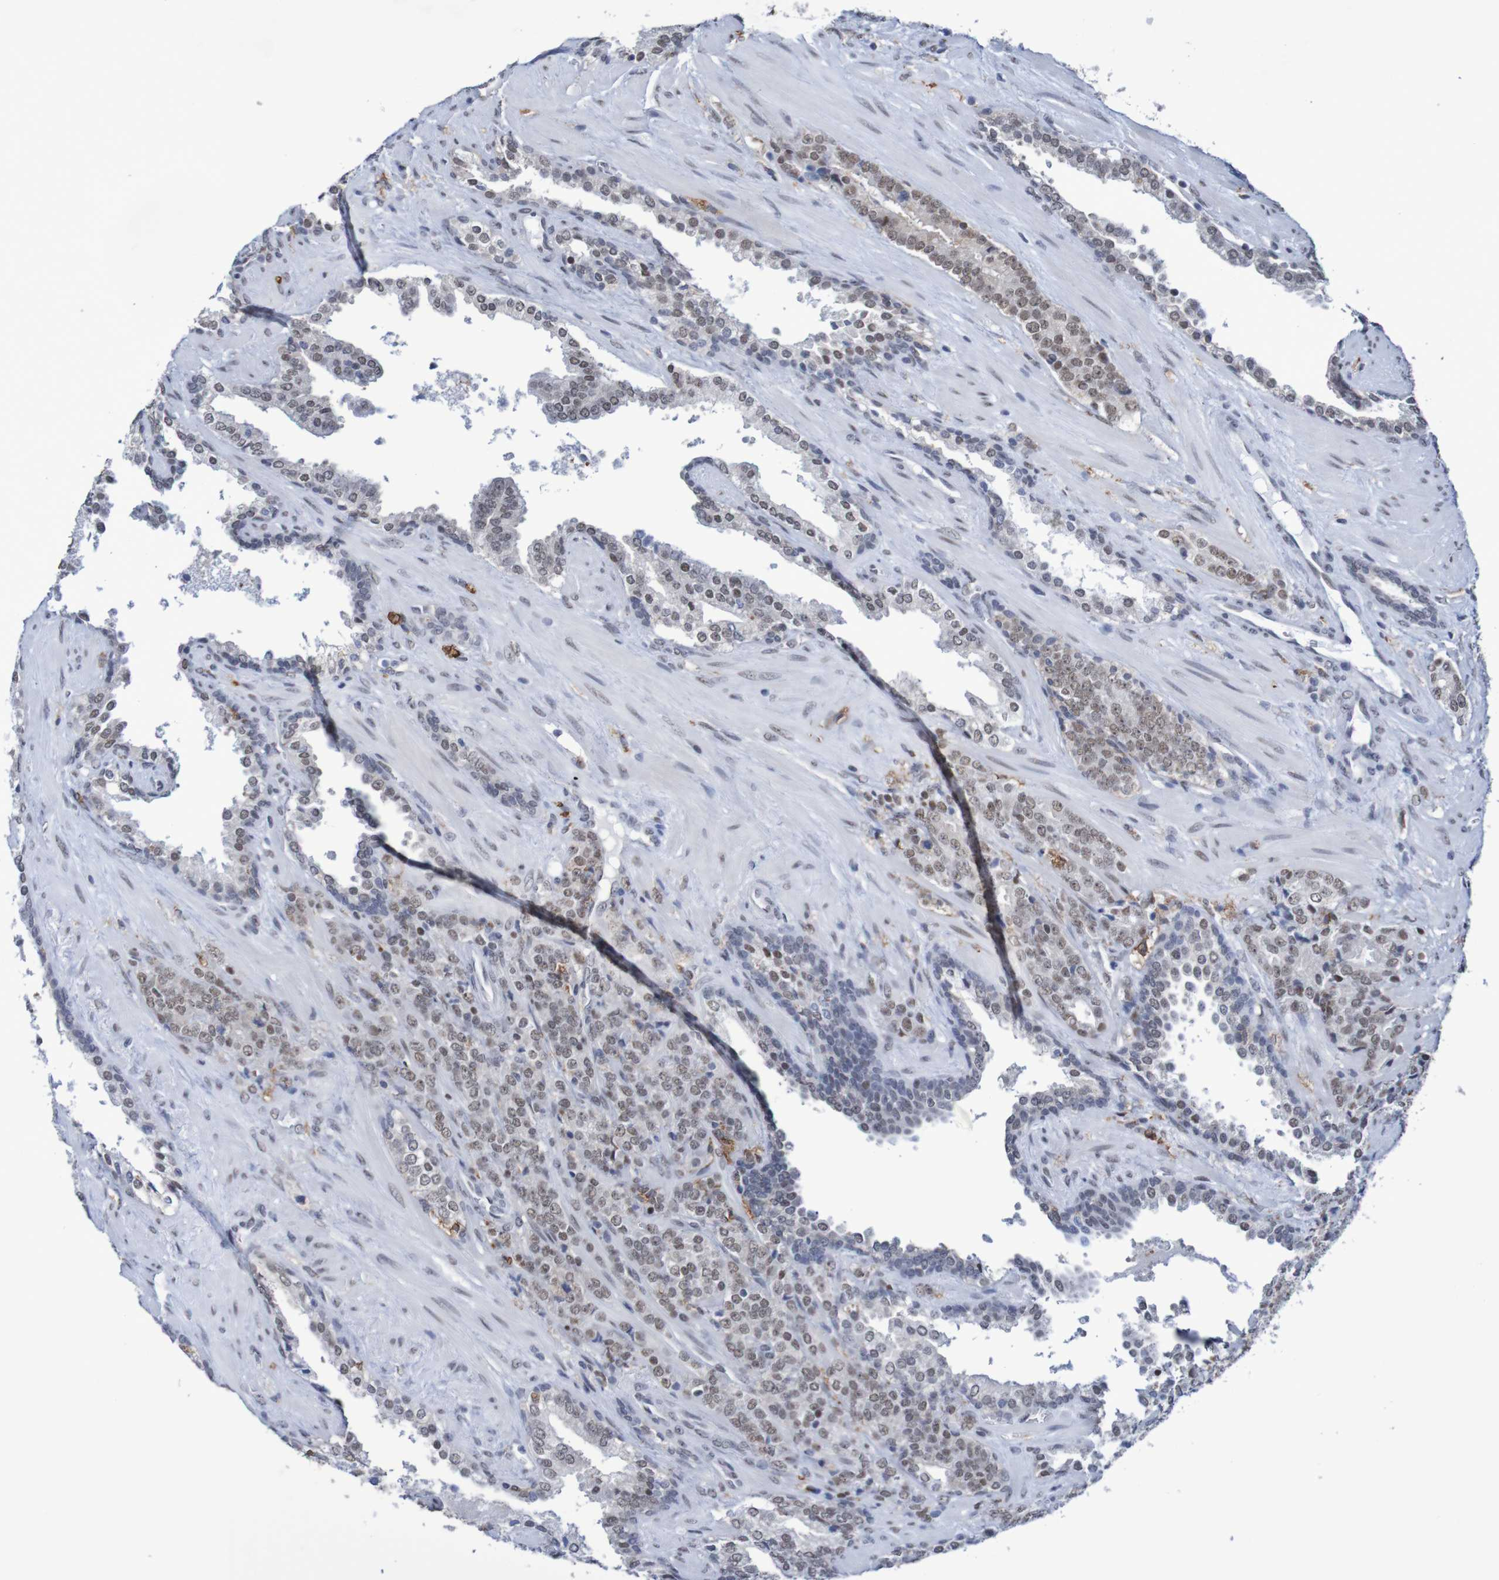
{"staining": {"intensity": "moderate", "quantity": ">75%", "location": "nuclear"}, "tissue": "prostate cancer", "cell_type": "Tumor cells", "image_type": "cancer", "snomed": [{"axis": "morphology", "description": "Adenocarcinoma, High grade"}, {"axis": "topography", "description": "Prostate"}], "caption": "A medium amount of moderate nuclear expression is appreciated in approximately >75% of tumor cells in prostate high-grade adenocarcinoma tissue. (IHC, brightfield microscopy, high magnification).", "gene": "MRTFB", "patient": {"sex": "male", "age": 71}}